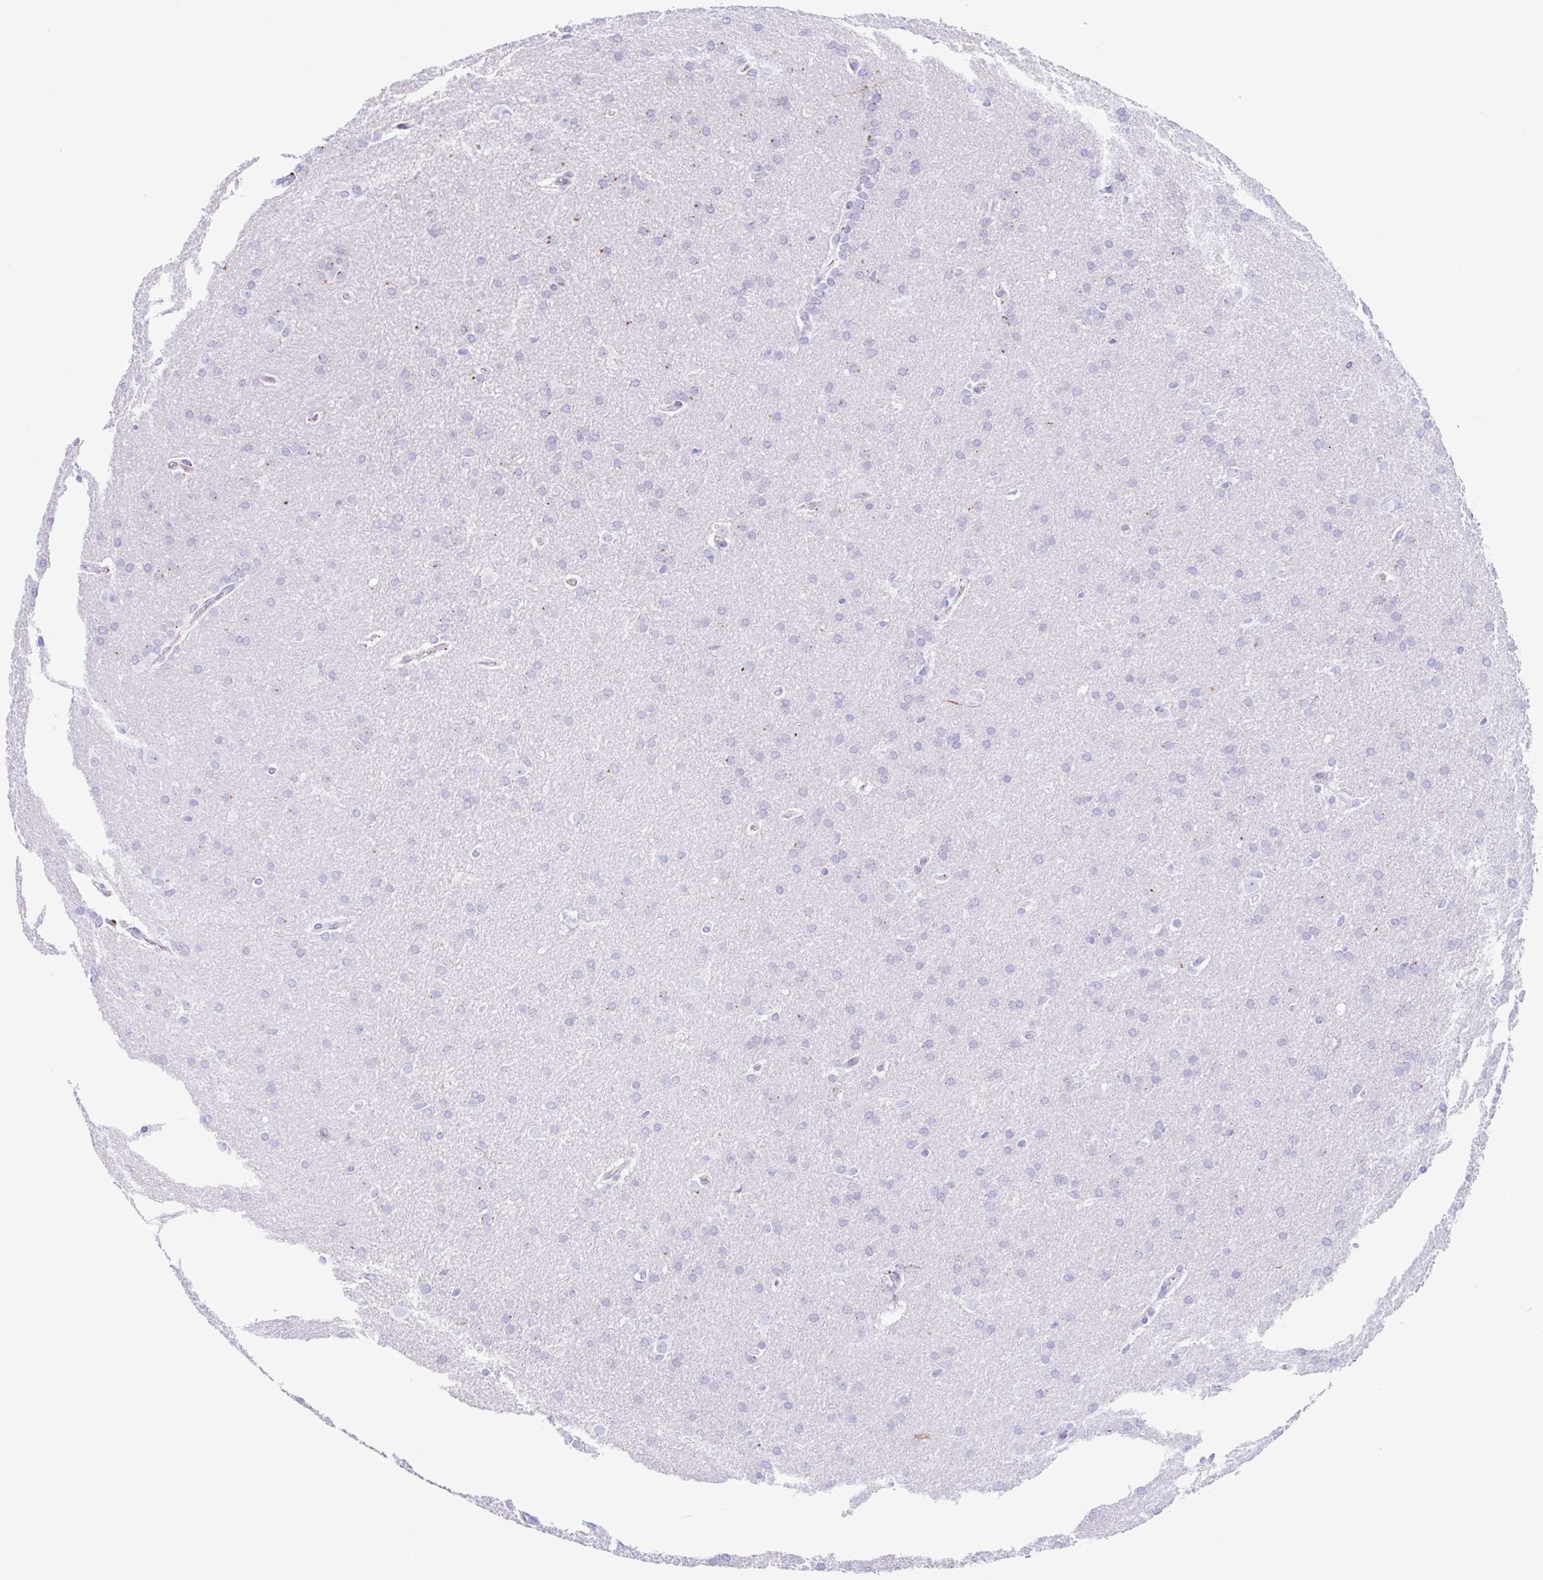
{"staining": {"intensity": "negative", "quantity": "none", "location": "none"}, "tissue": "glioma", "cell_type": "Tumor cells", "image_type": "cancer", "snomed": [{"axis": "morphology", "description": "Glioma, malignant, Low grade"}, {"axis": "topography", "description": "Brain"}], "caption": "Tumor cells are negative for protein expression in human glioma. (DAB (3,3'-diaminobenzidine) immunohistochemistry, high magnification).", "gene": "ANKRD9", "patient": {"sex": "female", "age": 32}}